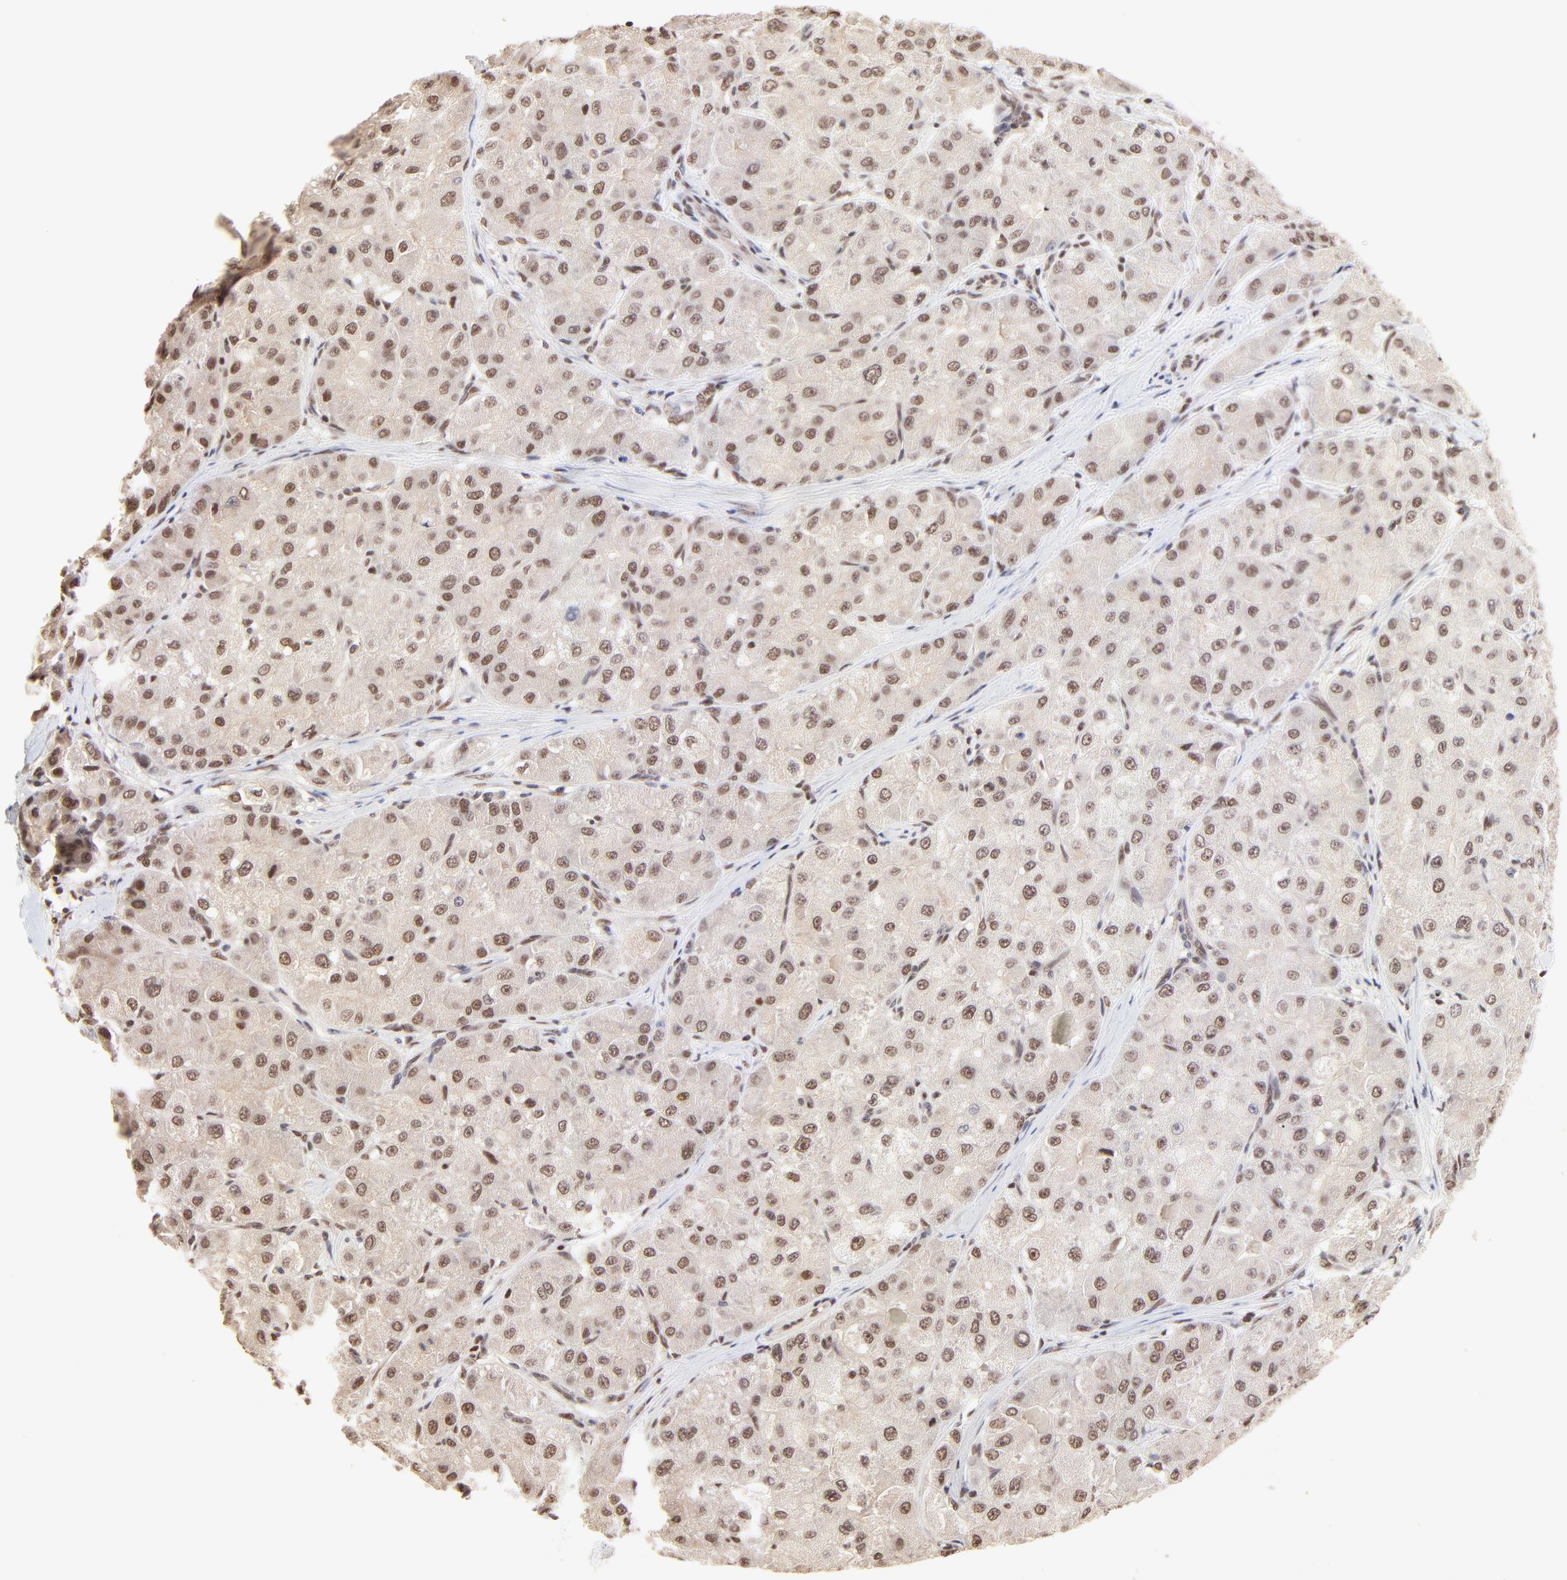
{"staining": {"intensity": "moderate", "quantity": ">75%", "location": "cytoplasmic/membranous,nuclear"}, "tissue": "liver cancer", "cell_type": "Tumor cells", "image_type": "cancer", "snomed": [{"axis": "morphology", "description": "Carcinoma, Hepatocellular, NOS"}, {"axis": "topography", "description": "Liver"}], "caption": "IHC of human hepatocellular carcinoma (liver) demonstrates medium levels of moderate cytoplasmic/membranous and nuclear staining in about >75% of tumor cells.", "gene": "DSN1", "patient": {"sex": "male", "age": 80}}